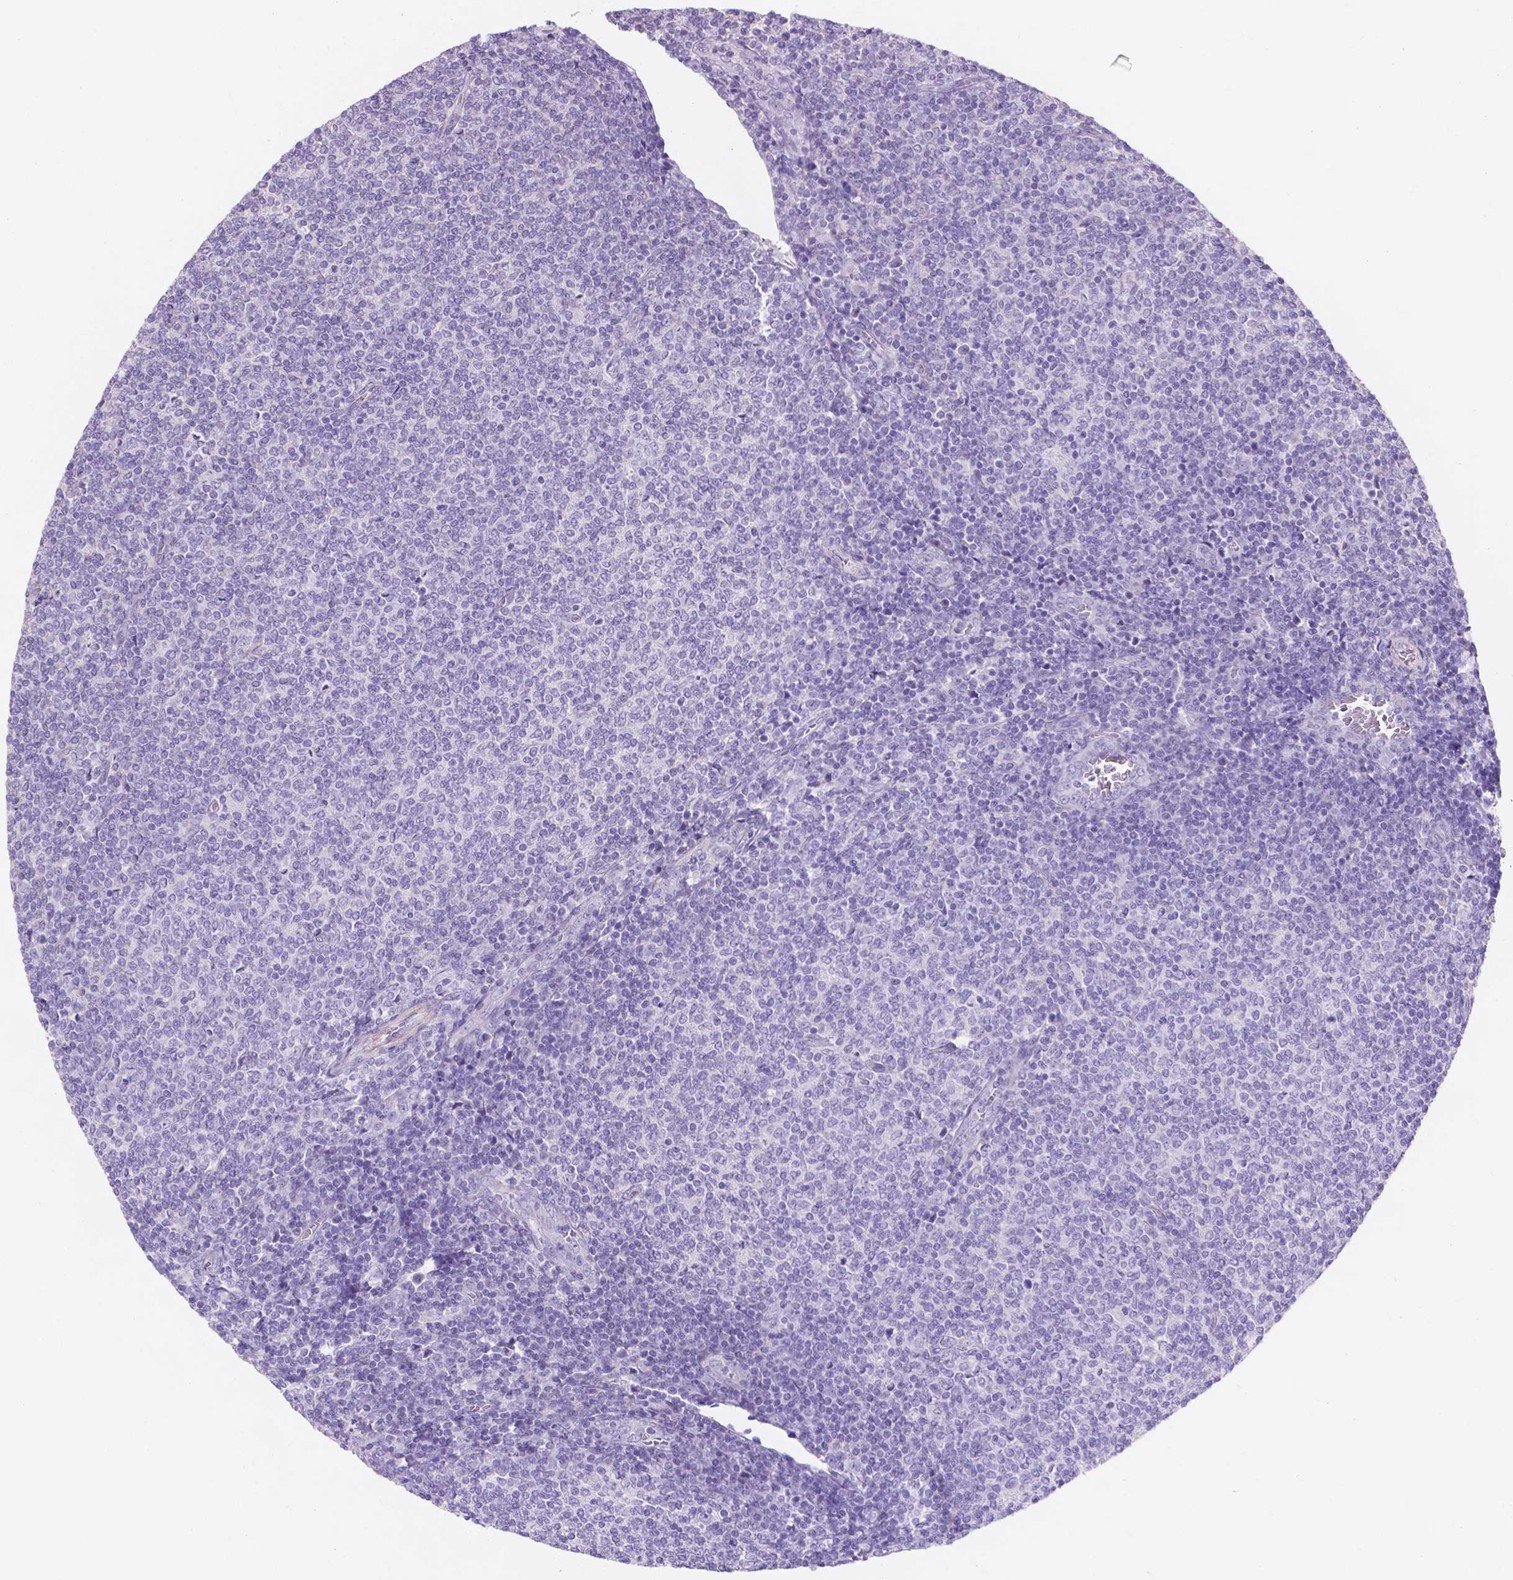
{"staining": {"intensity": "negative", "quantity": "none", "location": "none"}, "tissue": "lymphoma", "cell_type": "Tumor cells", "image_type": "cancer", "snomed": [{"axis": "morphology", "description": "Malignant lymphoma, non-Hodgkin's type, Low grade"}, {"axis": "topography", "description": "Lymph node"}], "caption": "An immunohistochemistry (IHC) photomicrograph of lymphoma is shown. There is no staining in tumor cells of lymphoma.", "gene": "MBLAC1", "patient": {"sex": "male", "age": 52}}